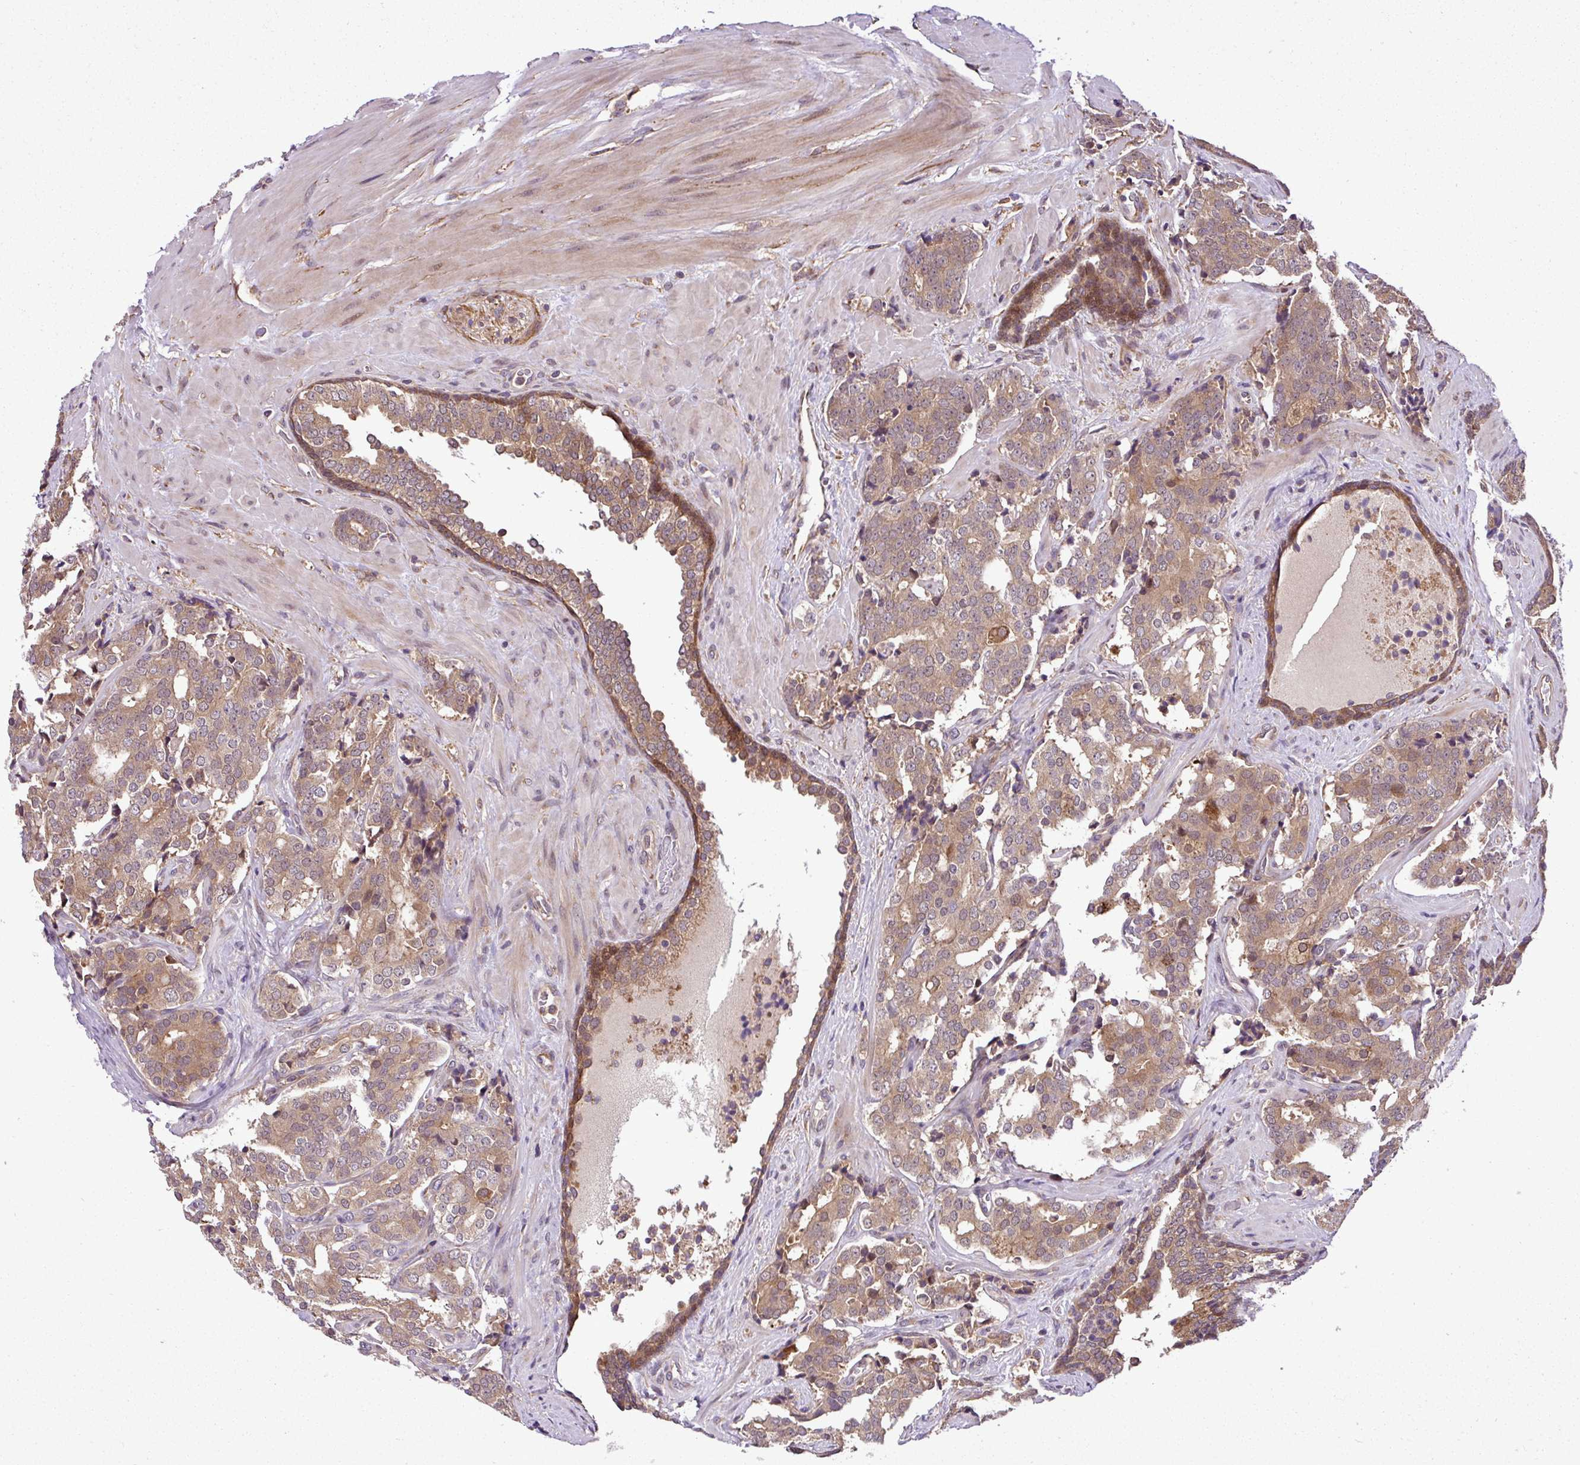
{"staining": {"intensity": "moderate", "quantity": ">75%", "location": "cytoplasmic/membranous"}, "tissue": "prostate cancer", "cell_type": "Tumor cells", "image_type": "cancer", "snomed": [{"axis": "morphology", "description": "Adenocarcinoma, High grade"}, {"axis": "topography", "description": "Prostate"}], "caption": "A micrograph of prostate cancer (adenocarcinoma (high-grade)) stained for a protein displays moderate cytoplasmic/membranous brown staining in tumor cells.", "gene": "DLGAP4", "patient": {"sex": "male", "age": 63}}